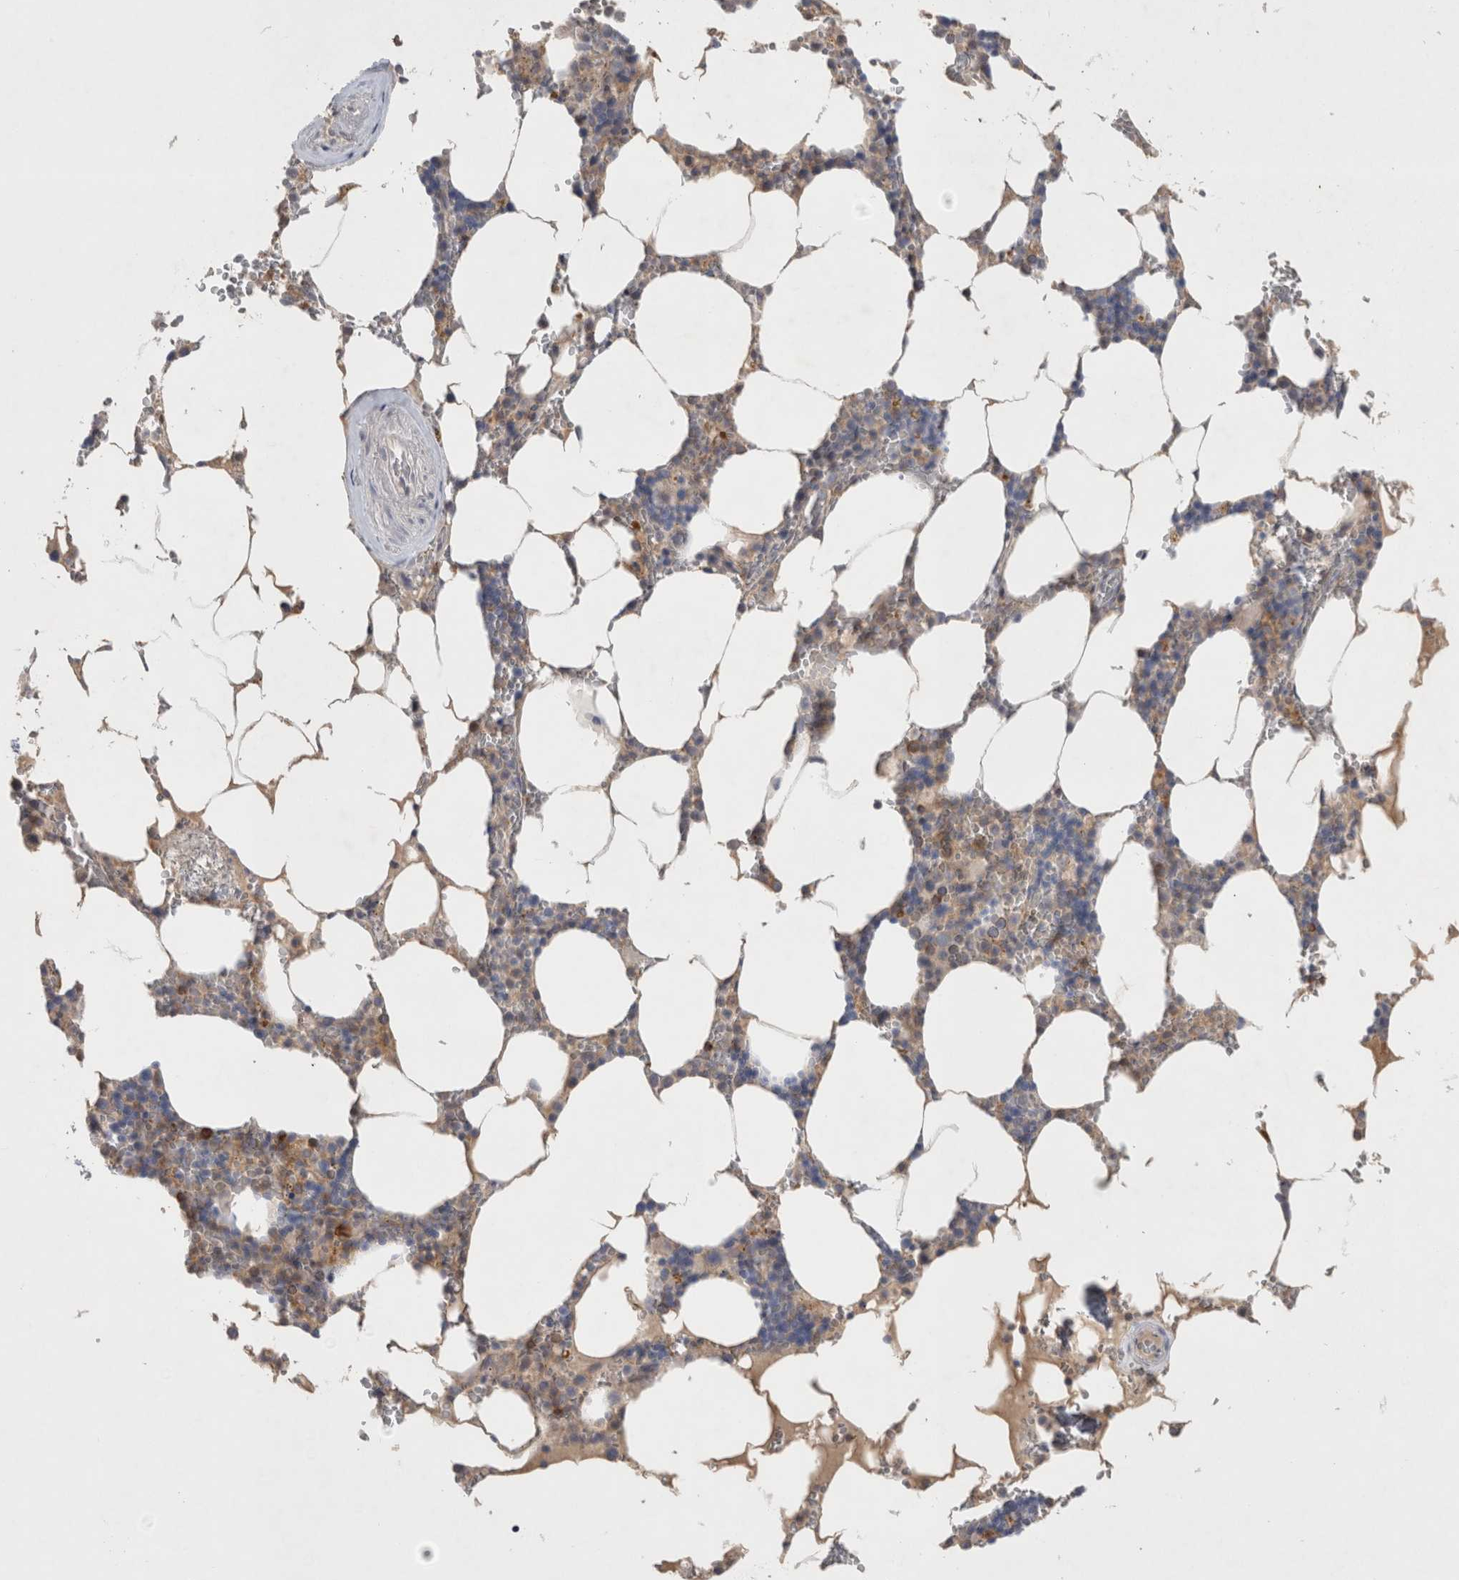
{"staining": {"intensity": "moderate", "quantity": "<25%", "location": "cytoplasmic/membranous"}, "tissue": "bone marrow", "cell_type": "Hematopoietic cells", "image_type": "normal", "snomed": [{"axis": "morphology", "description": "Normal tissue, NOS"}, {"axis": "topography", "description": "Bone marrow"}], "caption": "Approximately <25% of hematopoietic cells in unremarkable bone marrow exhibit moderate cytoplasmic/membranous protein positivity as visualized by brown immunohistochemical staining.", "gene": "GFRA2", "patient": {"sex": "male", "age": 70}}